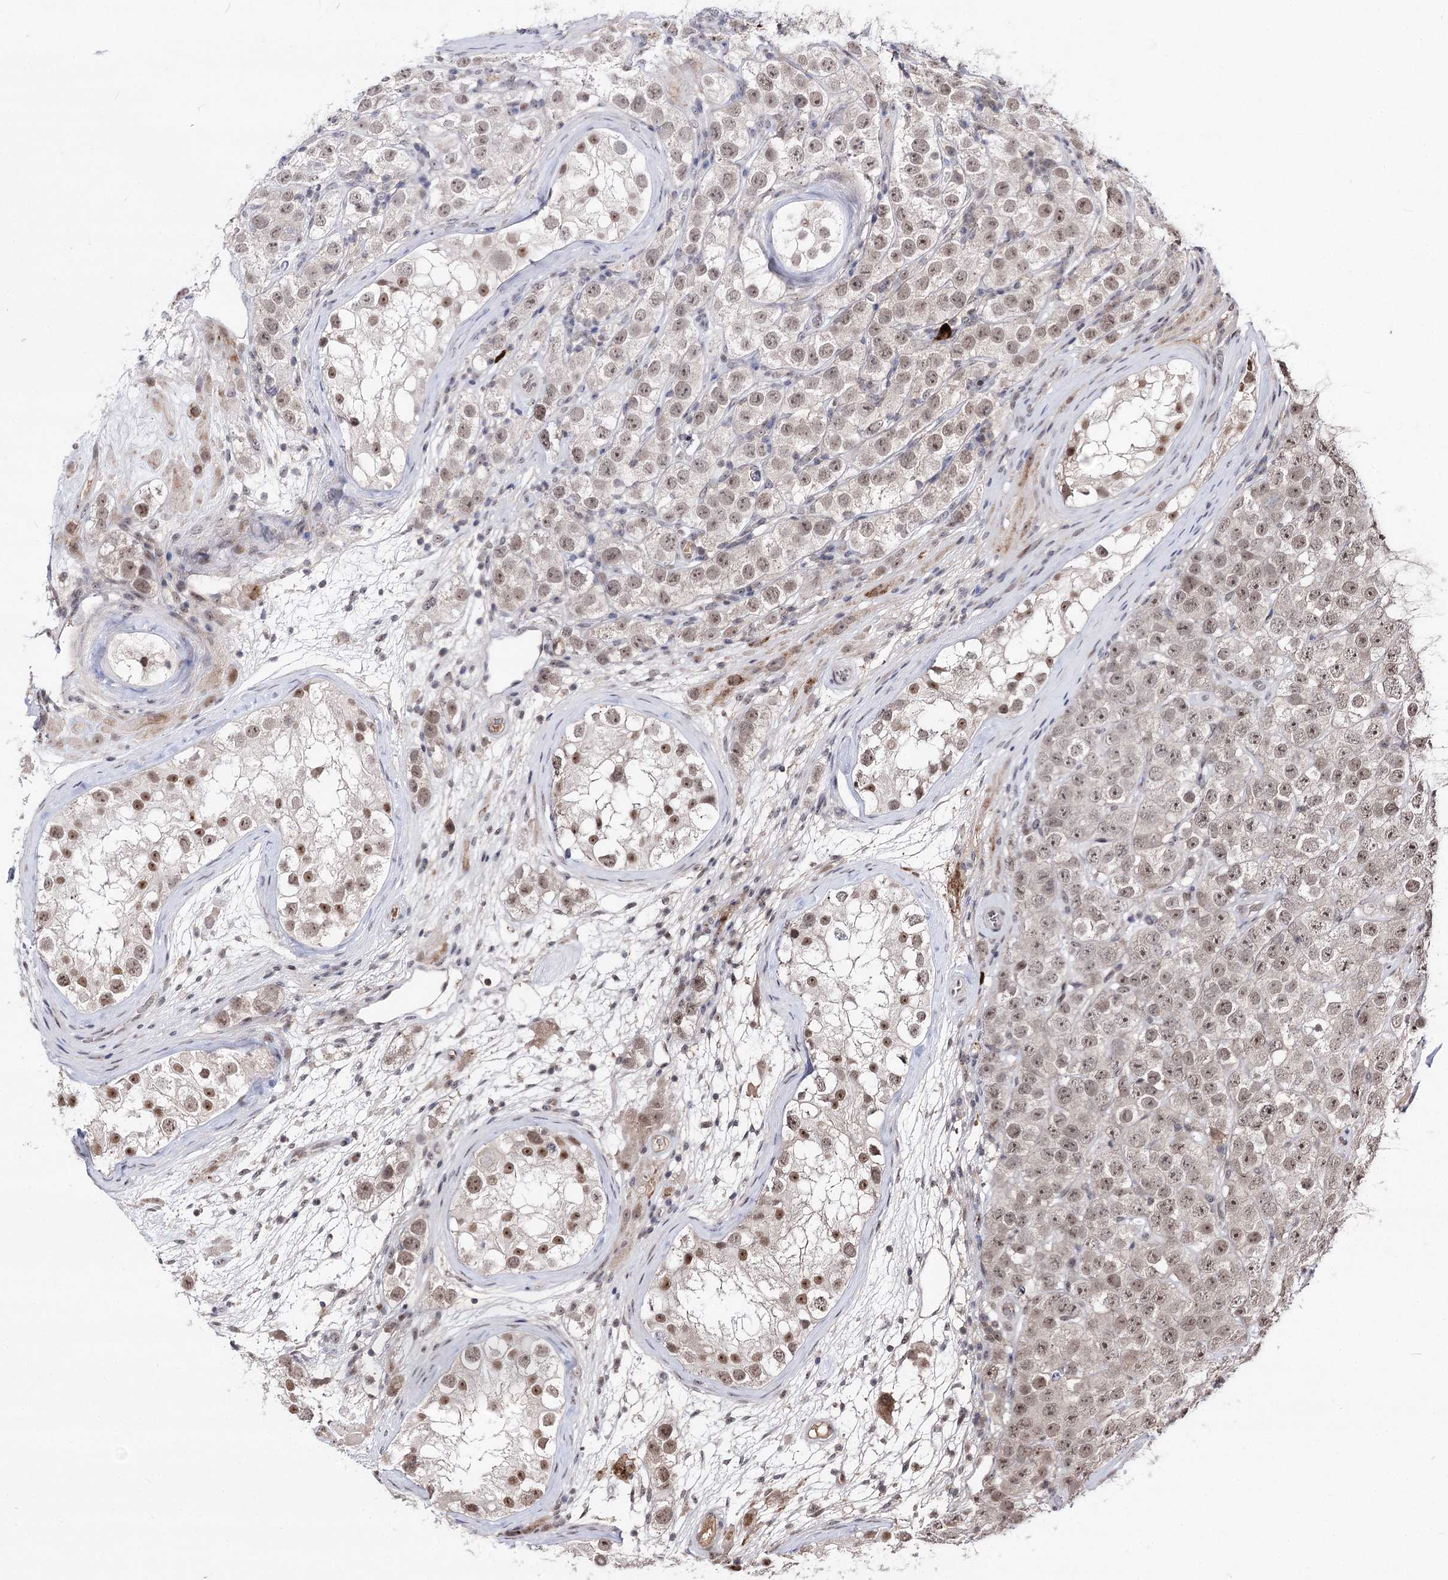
{"staining": {"intensity": "weak", "quantity": ">75%", "location": "nuclear"}, "tissue": "testis cancer", "cell_type": "Tumor cells", "image_type": "cancer", "snomed": [{"axis": "morphology", "description": "Seminoma, NOS"}, {"axis": "topography", "description": "Testis"}], "caption": "Immunohistochemistry (IHC) staining of testis cancer (seminoma), which shows low levels of weak nuclear expression in about >75% of tumor cells indicating weak nuclear protein expression. The staining was performed using DAB (3,3'-diaminobenzidine) (brown) for protein detection and nuclei were counterstained in hematoxylin (blue).", "gene": "STOX1", "patient": {"sex": "male", "age": 28}}